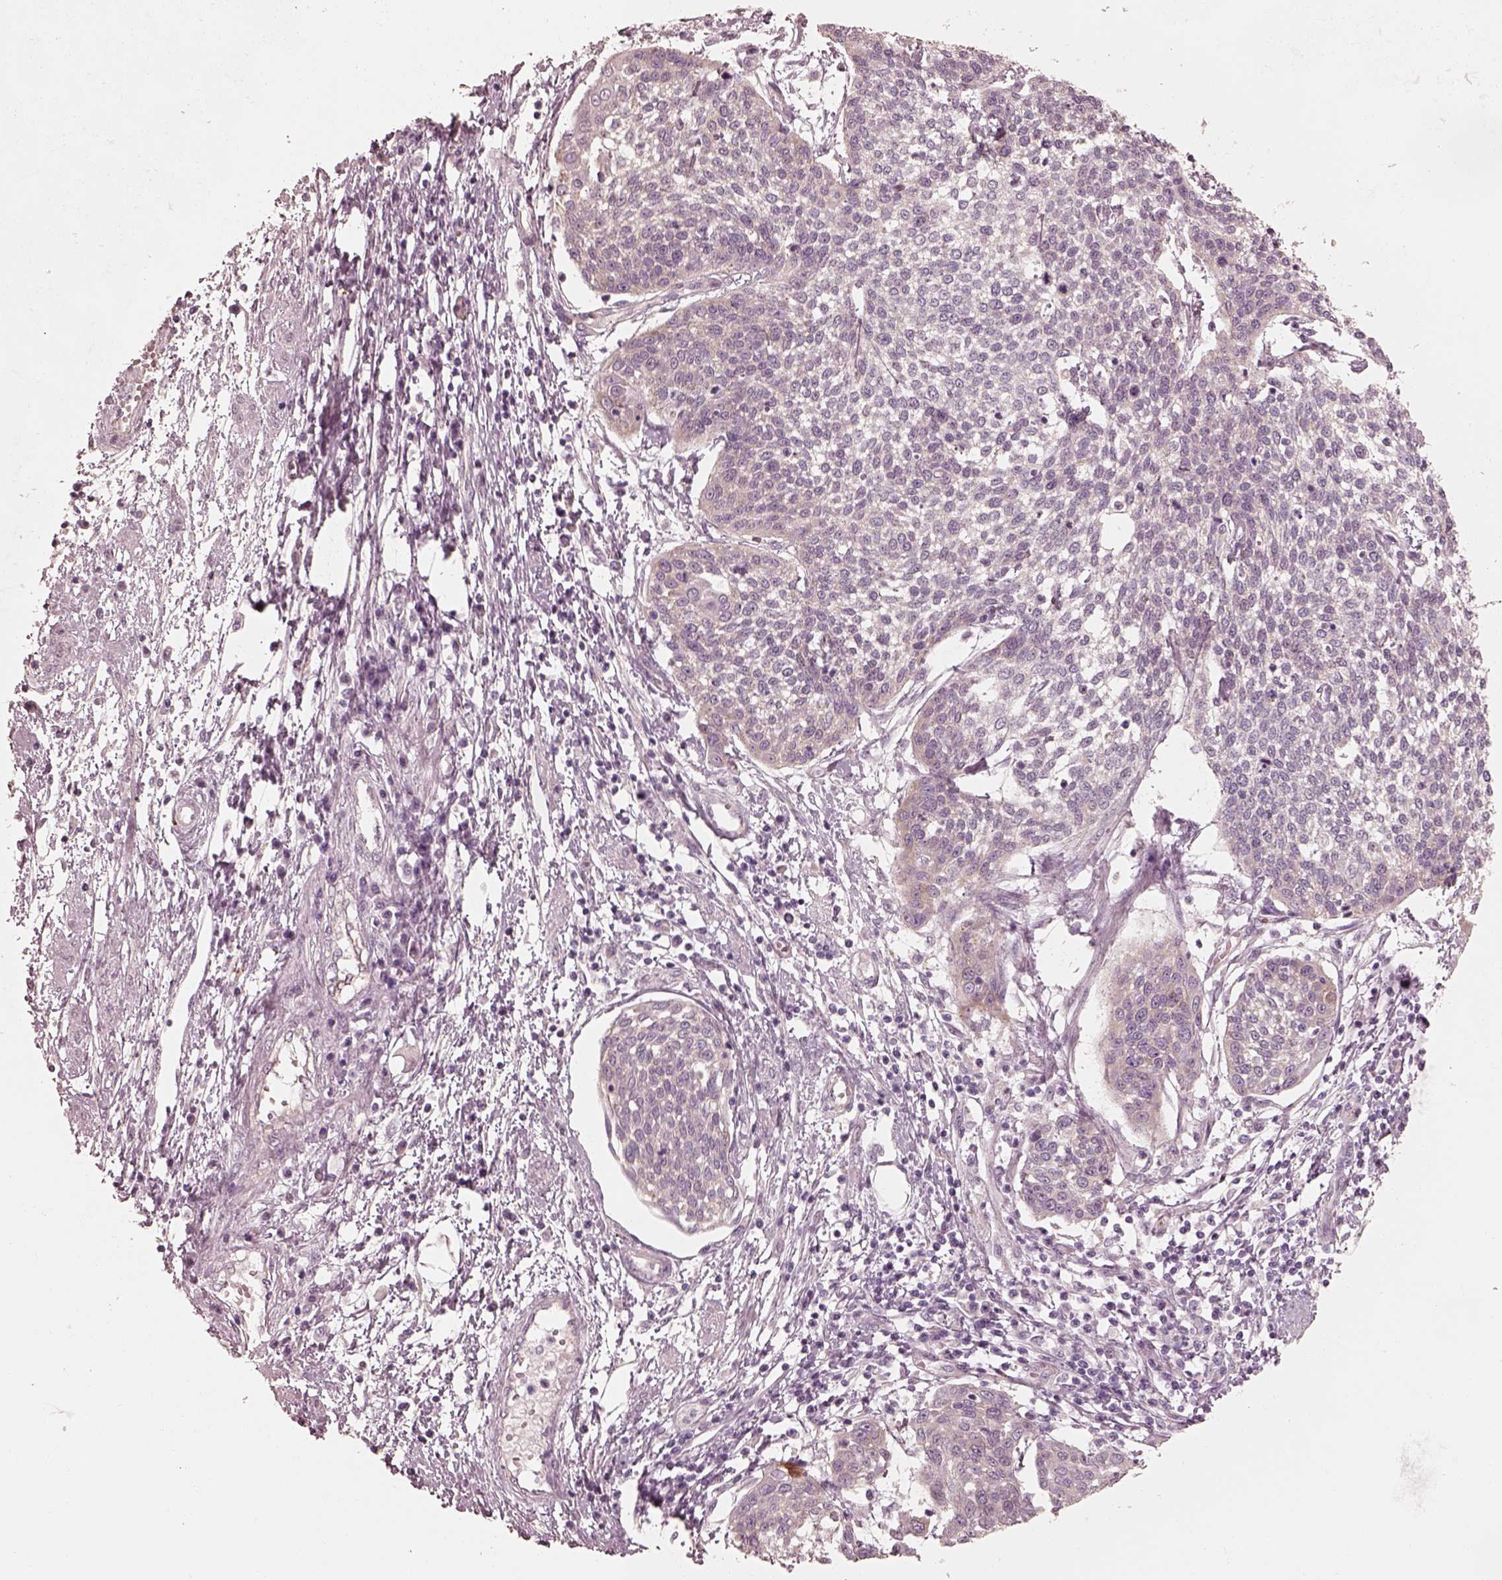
{"staining": {"intensity": "negative", "quantity": "none", "location": "none"}, "tissue": "cervical cancer", "cell_type": "Tumor cells", "image_type": "cancer", "snomed": [{"axis": "morphology", "description": "Squamous cell carcinoma, NOS"}, {"axis": "topography", "description": "Cervix"}], "caption": "Immunohistochemistry image of neoplastic tissue: human cervical squamous cell carcinoma stained with DAB demonstrates no significant protein expression in tumor cells.", "gene": "RAB3C", "patient": {"sex": "female", "age": 34}}